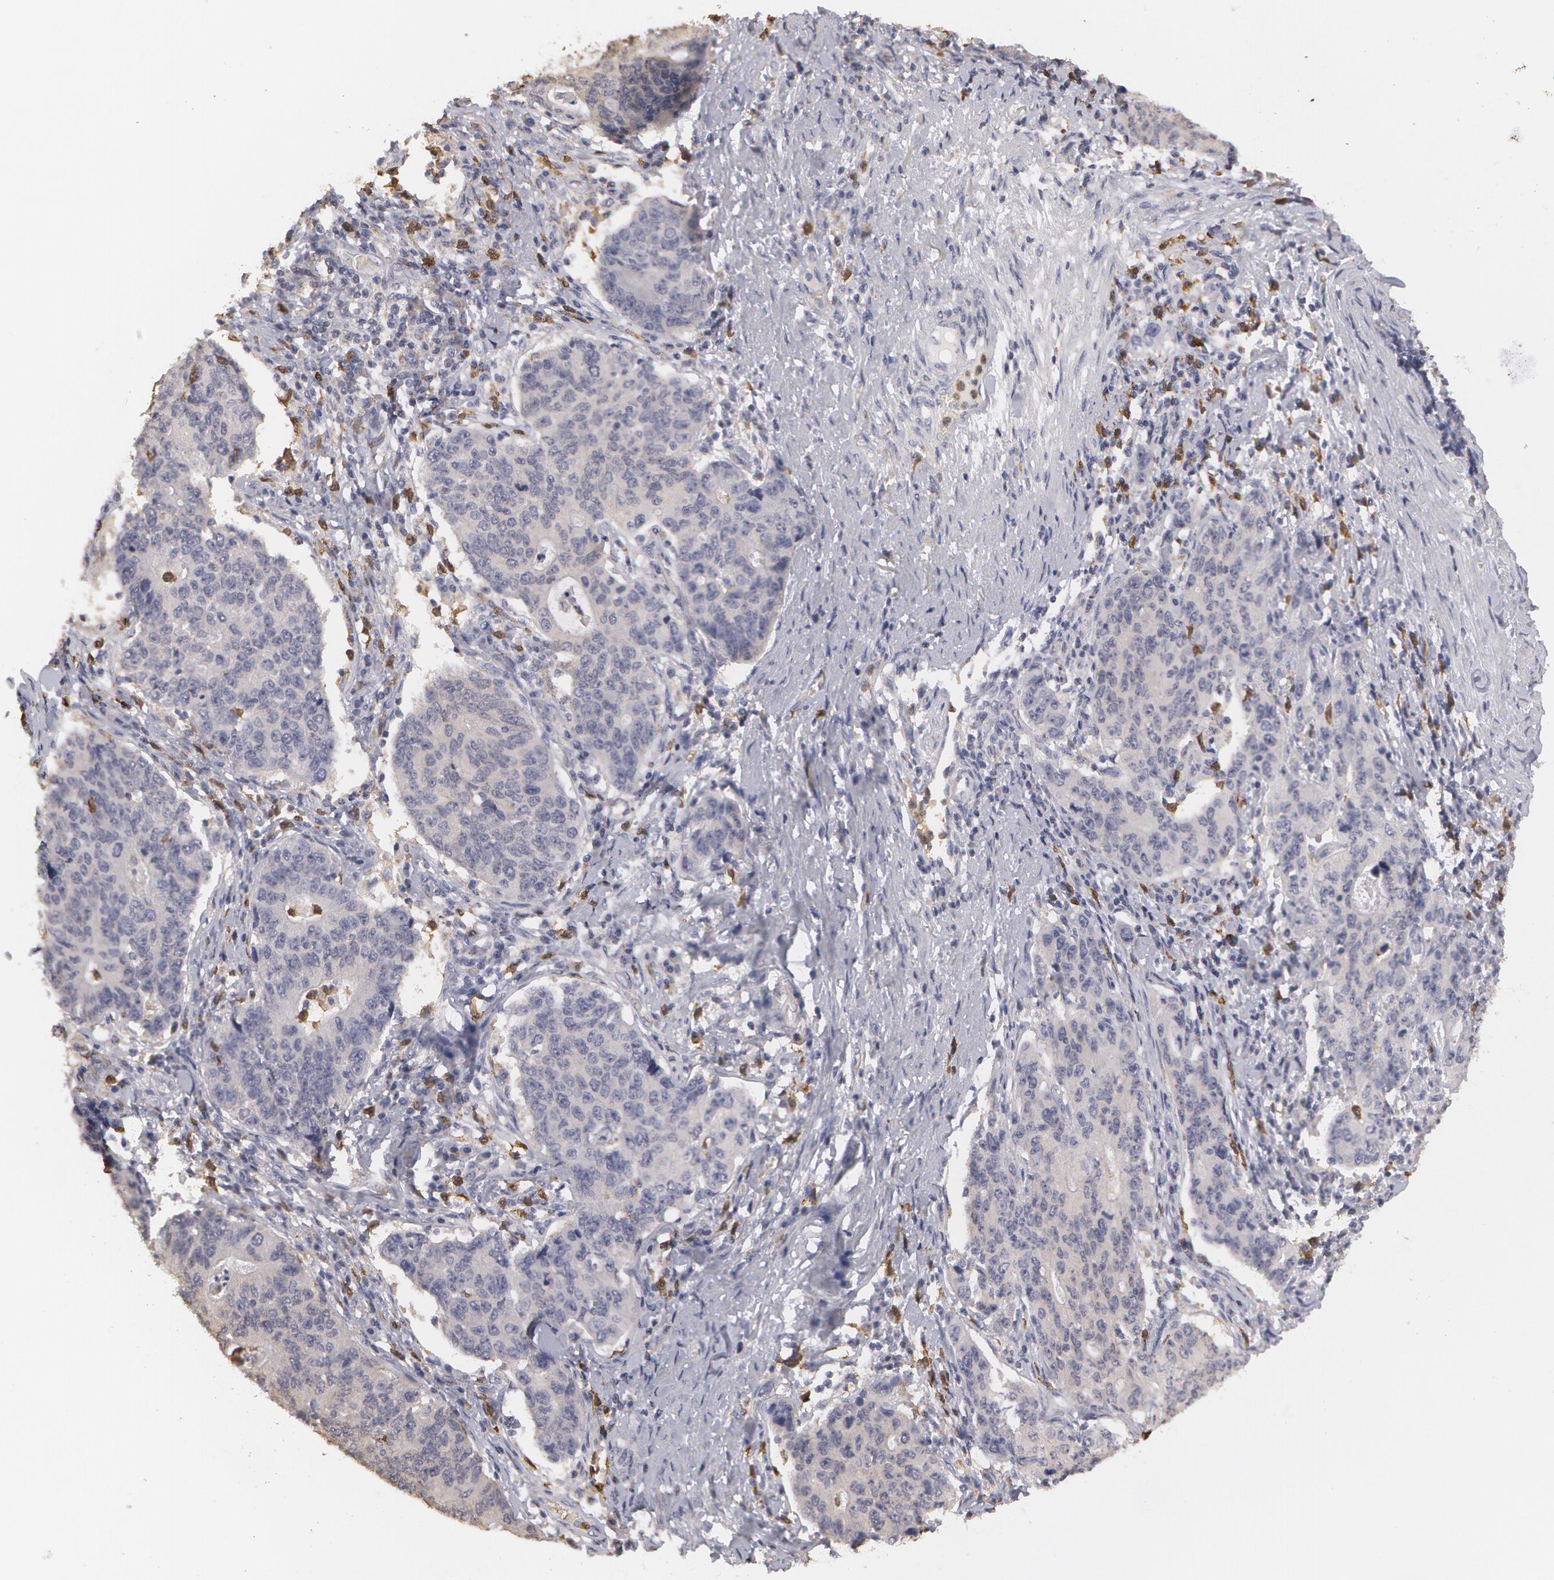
{"staining": {"intensity": "weak", "quantity": "25%-75%", "location": "cytoplasmic/membranous"}, "tissue": "stomach cancer", "cell_type": "Tumor cells", "image_type": "cancer", "snomed": [{"axis": "morphology", "description": "Adenocarcinoma, NOS"}, {"axis": "topography", "description": "Esophagus"}, {"axis": "topography", "description": "Stomach"}], "caption": "Stomach adenocarcinoma stained with IHC reveals weak cytoplasmic/membranous positivity in about 25%-75% of tumor cells.", "gene": "CAT", "patient": {"sex": "male", "age": 74}}